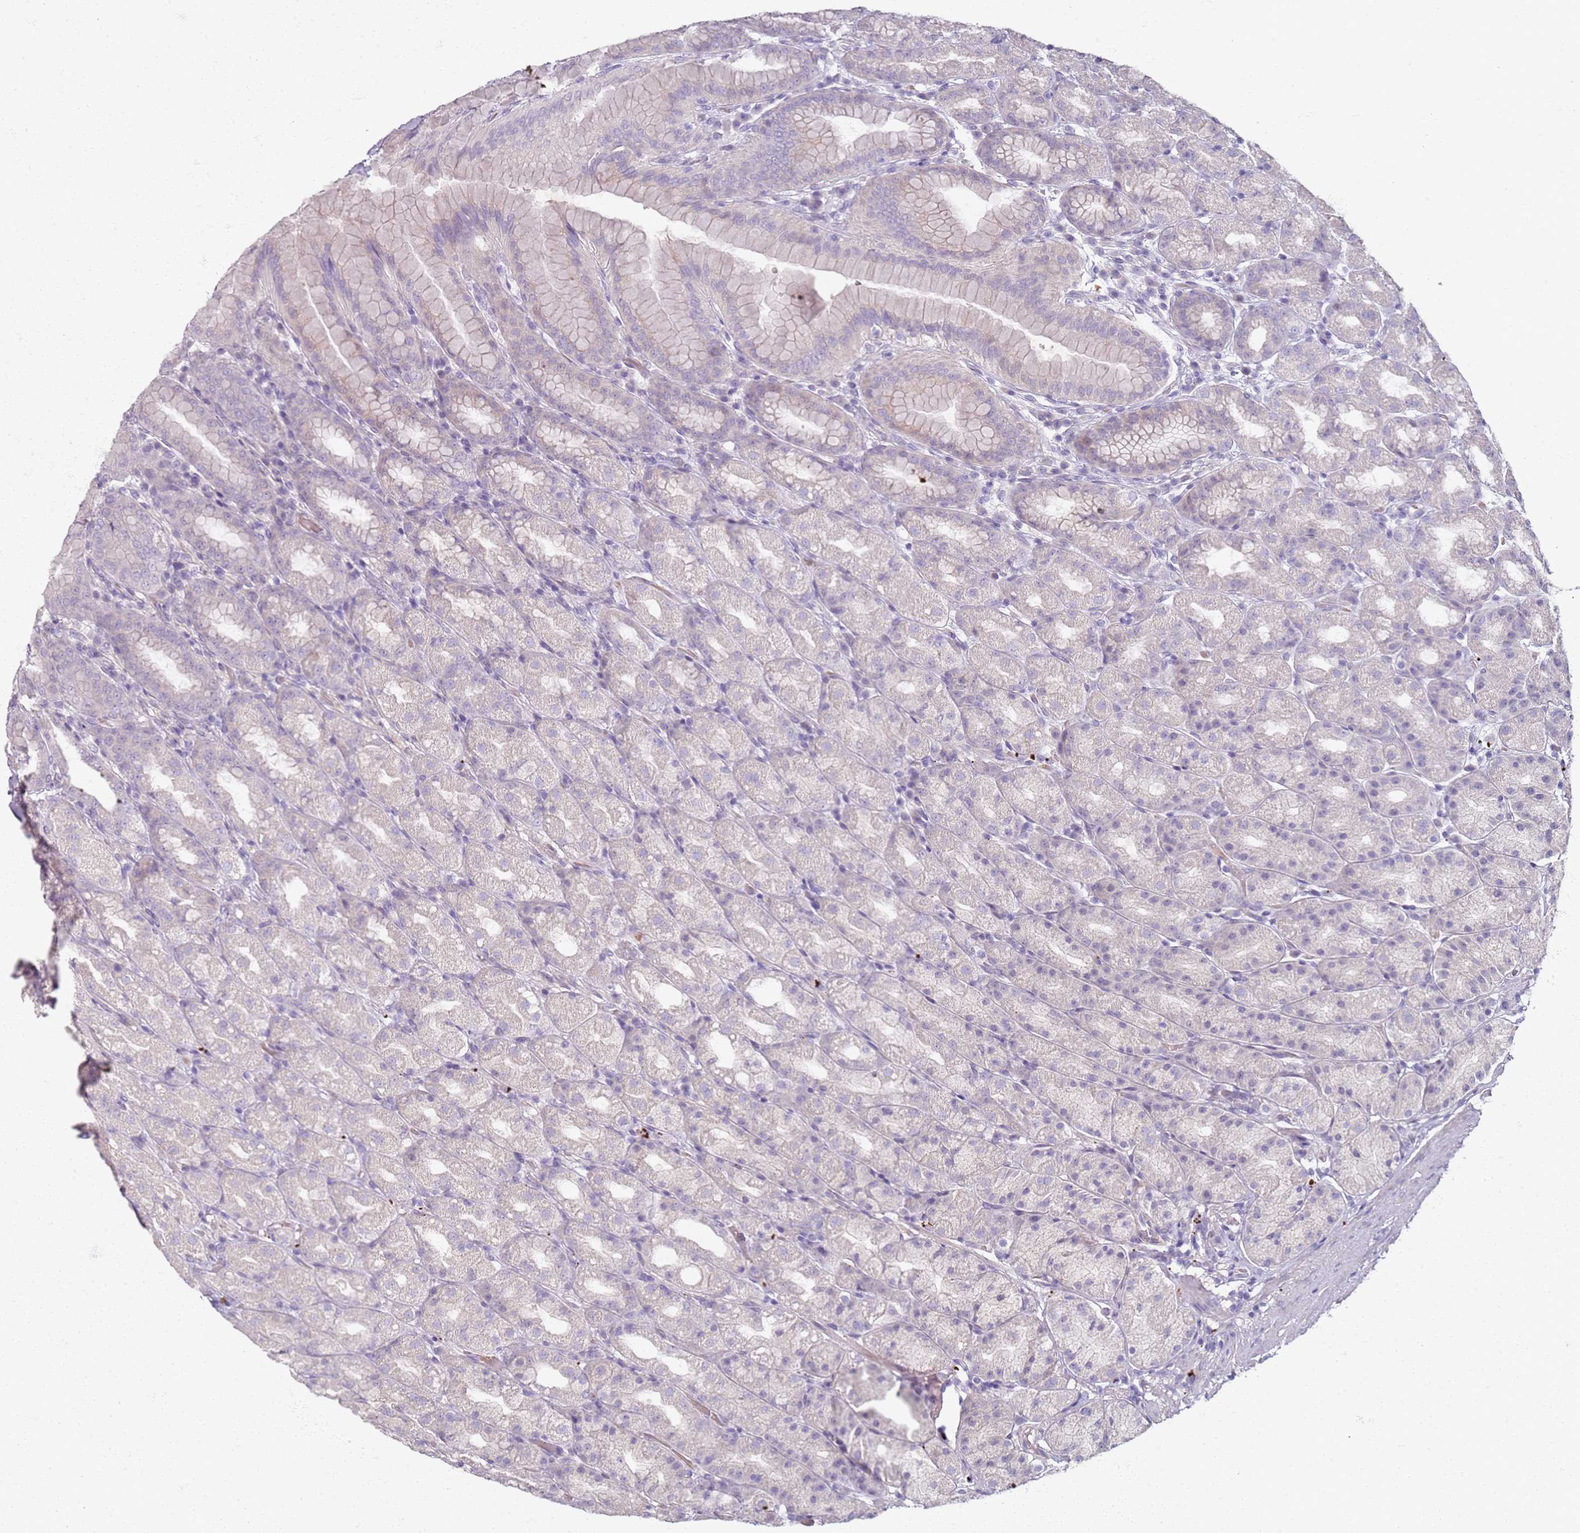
{"staining": {"intensity": "negative", "quantity": "none", "location": "none"}, "tissue": "stomach", "cell_type": "Glandular cells", "image_type": "normal", "snomed": [{"axis": "morphology", "description": "Normal tissue, NOS"}, {"axis": "topography", "description": "Stomach, upper"}, {"axis": "topography", "description": "Stomach"}], "caption": "DAB (3,3'-diaminobenzidine) immunohistochemical staining of unremarkable human stomach demonstrates no significant positivity in glandular cells. (IHC, brightfield microscopy, high magnification).", "gene": "CD40LG", "patient": {"sex": "male", "age": 68}}